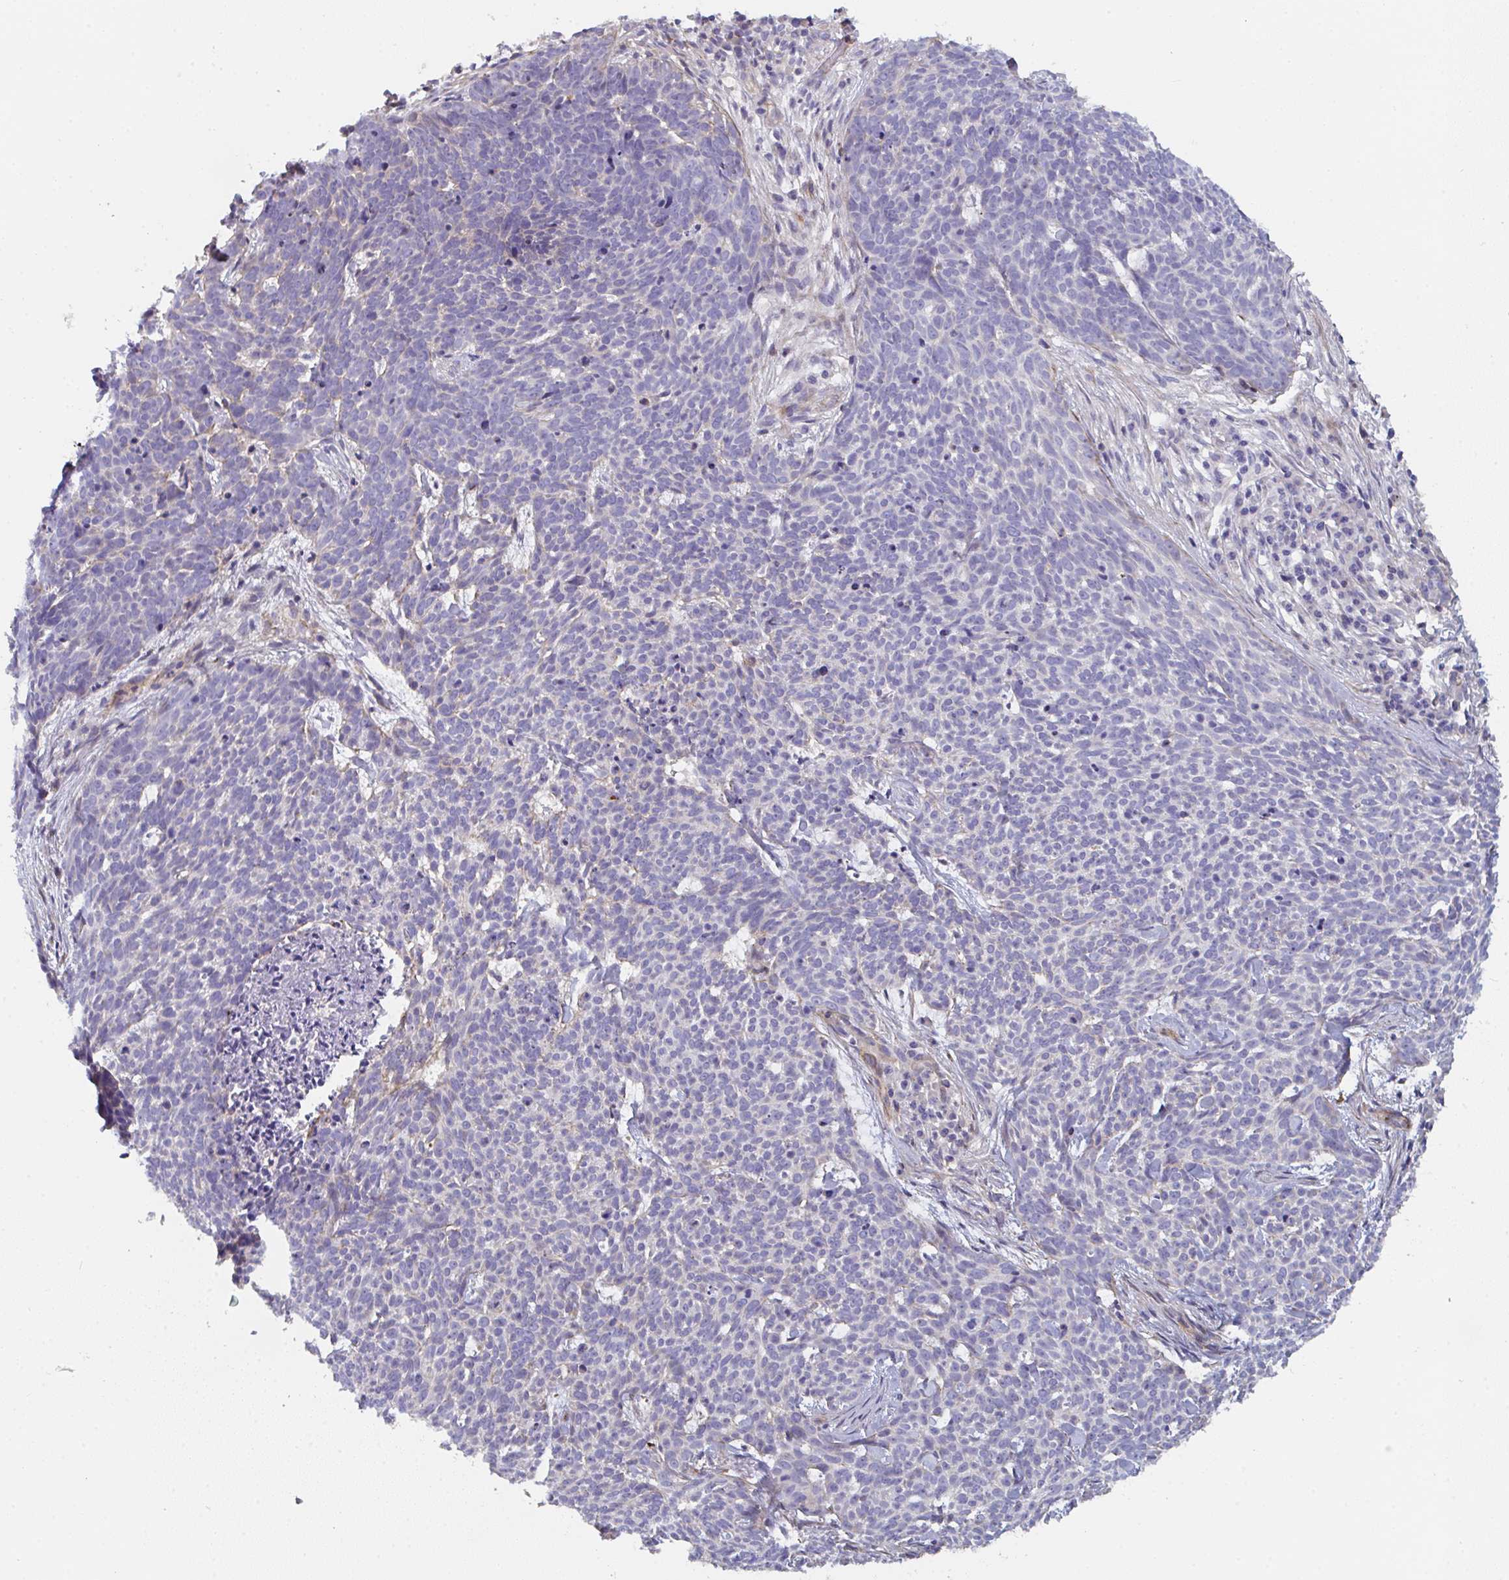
{"staining": {"intensity": "negative", "quantity": "none", "location": "none"}, "tissue": "skin cancer", "cell_type": "Tumor cells", "image_type": "cancer", "snomed": [{"axis": "morphology", "description": "Basal cell carcinoma"}, {"axis": "topography", "description": "Skin"}], "caption": "The immunohistochemistry (IHC) histopathology image has no significant positivity in tumor cells of skin cancer tissue. (Stains: DAB immunohistochemistry (IHC) with hematoxylin counter stain, Microscopy: brightfield microscopy at high magnification).", "gene": "FZD2", "patient": {"sex": "female", "age": 93}}